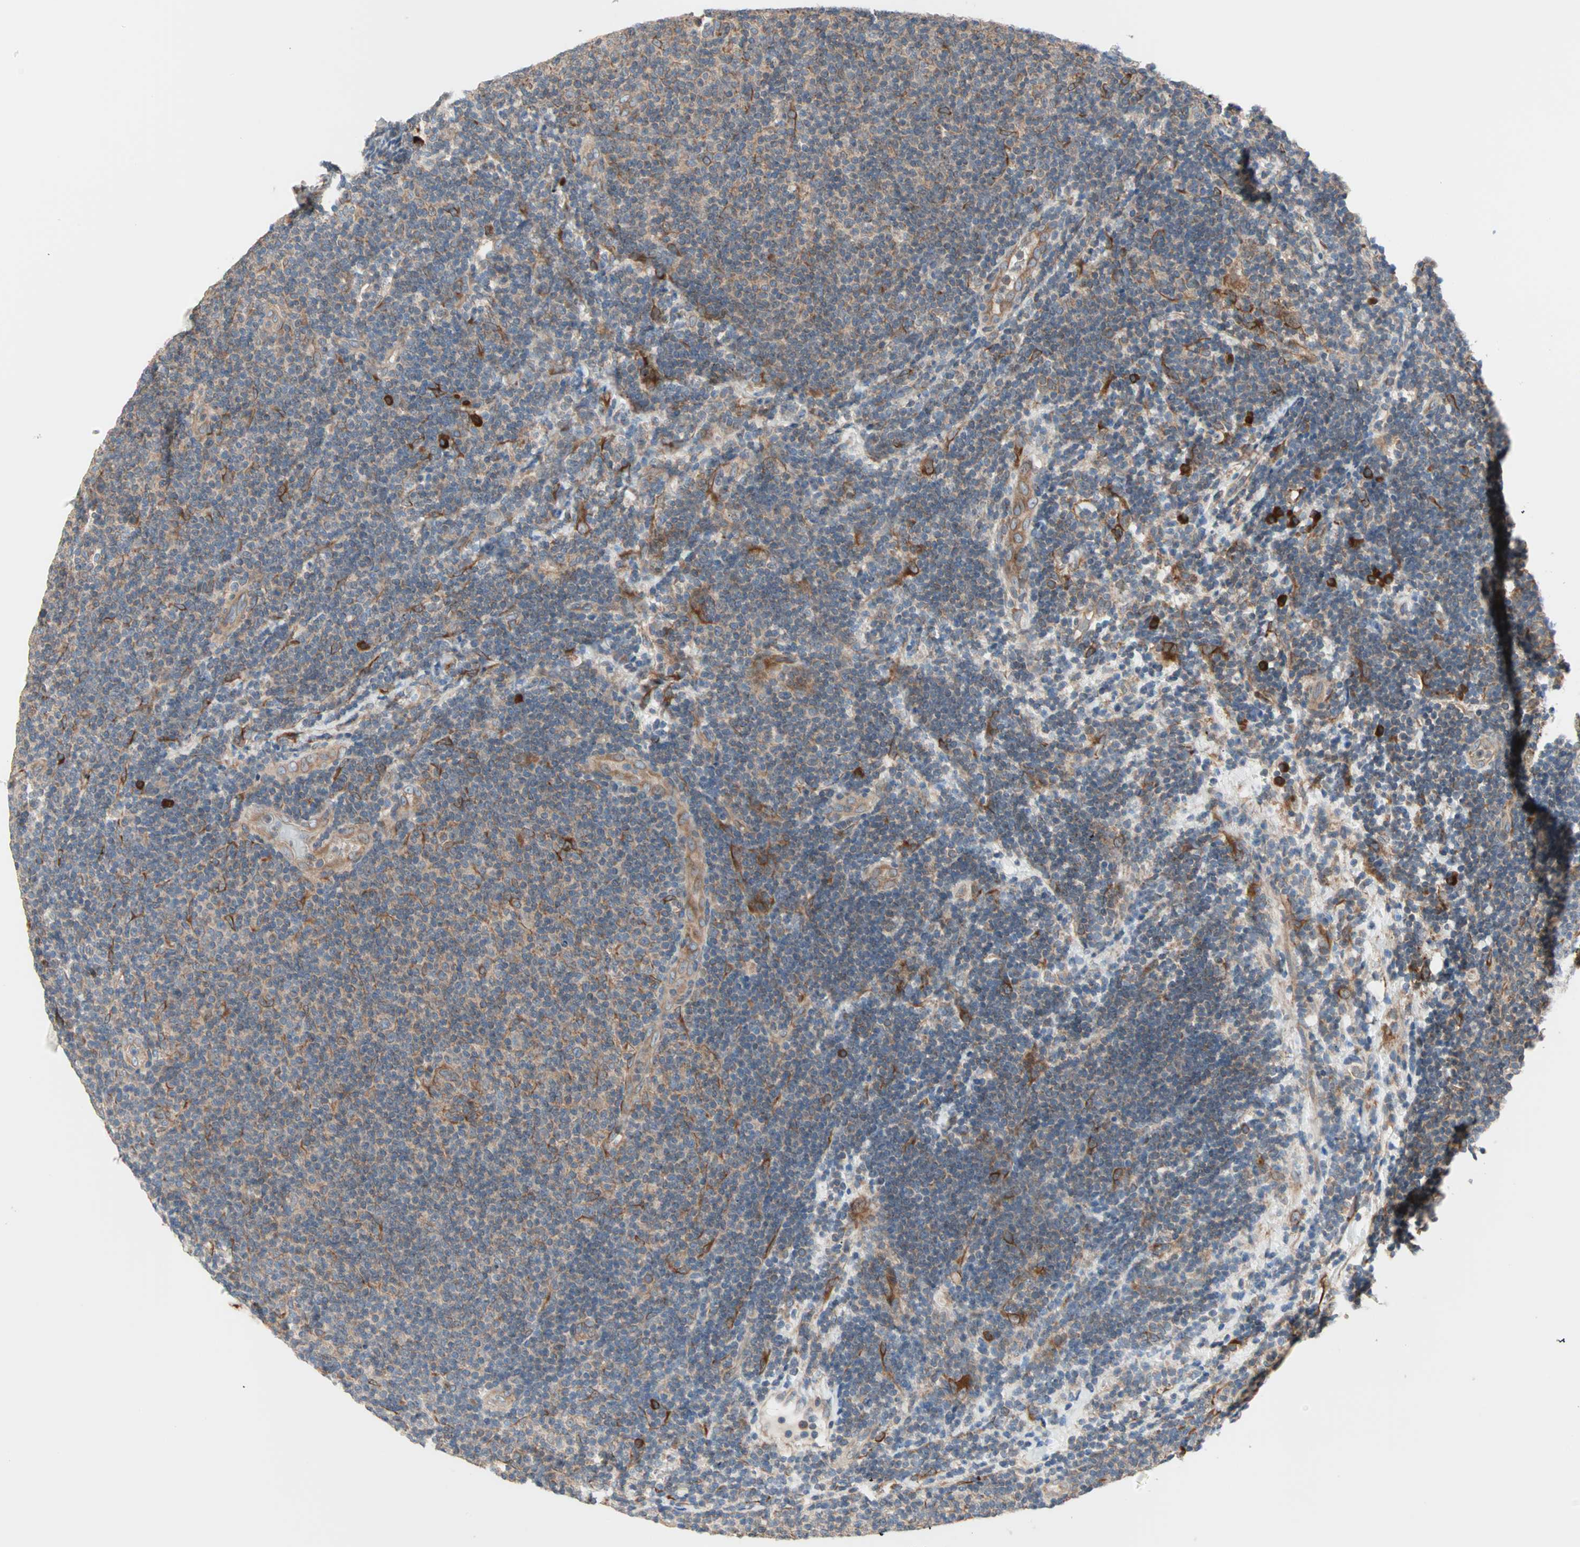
{"staining": {"intensity": "weak", "quantity": "25%-75%", "location": "cytoplasmic/membranous"}, "tissue": "lymphoma", "cell_type": "Tumor cells", "image_type": "cancer", "snomed": [{"axis": "morphology", "description": "Malignant lymphoma, non-Hodgkin's type, Low grade"}, {"axis": "topography", "description": "Lymph node"}], "caption": "Weak cytoplasmic/membranous positivity for a protein is appreciated in approximately 25%-75% of tumor cells of lymphoma using immunohistochemistry.", "gene": "SAR1A", "patient": {"sex": "male", "age": 83}}